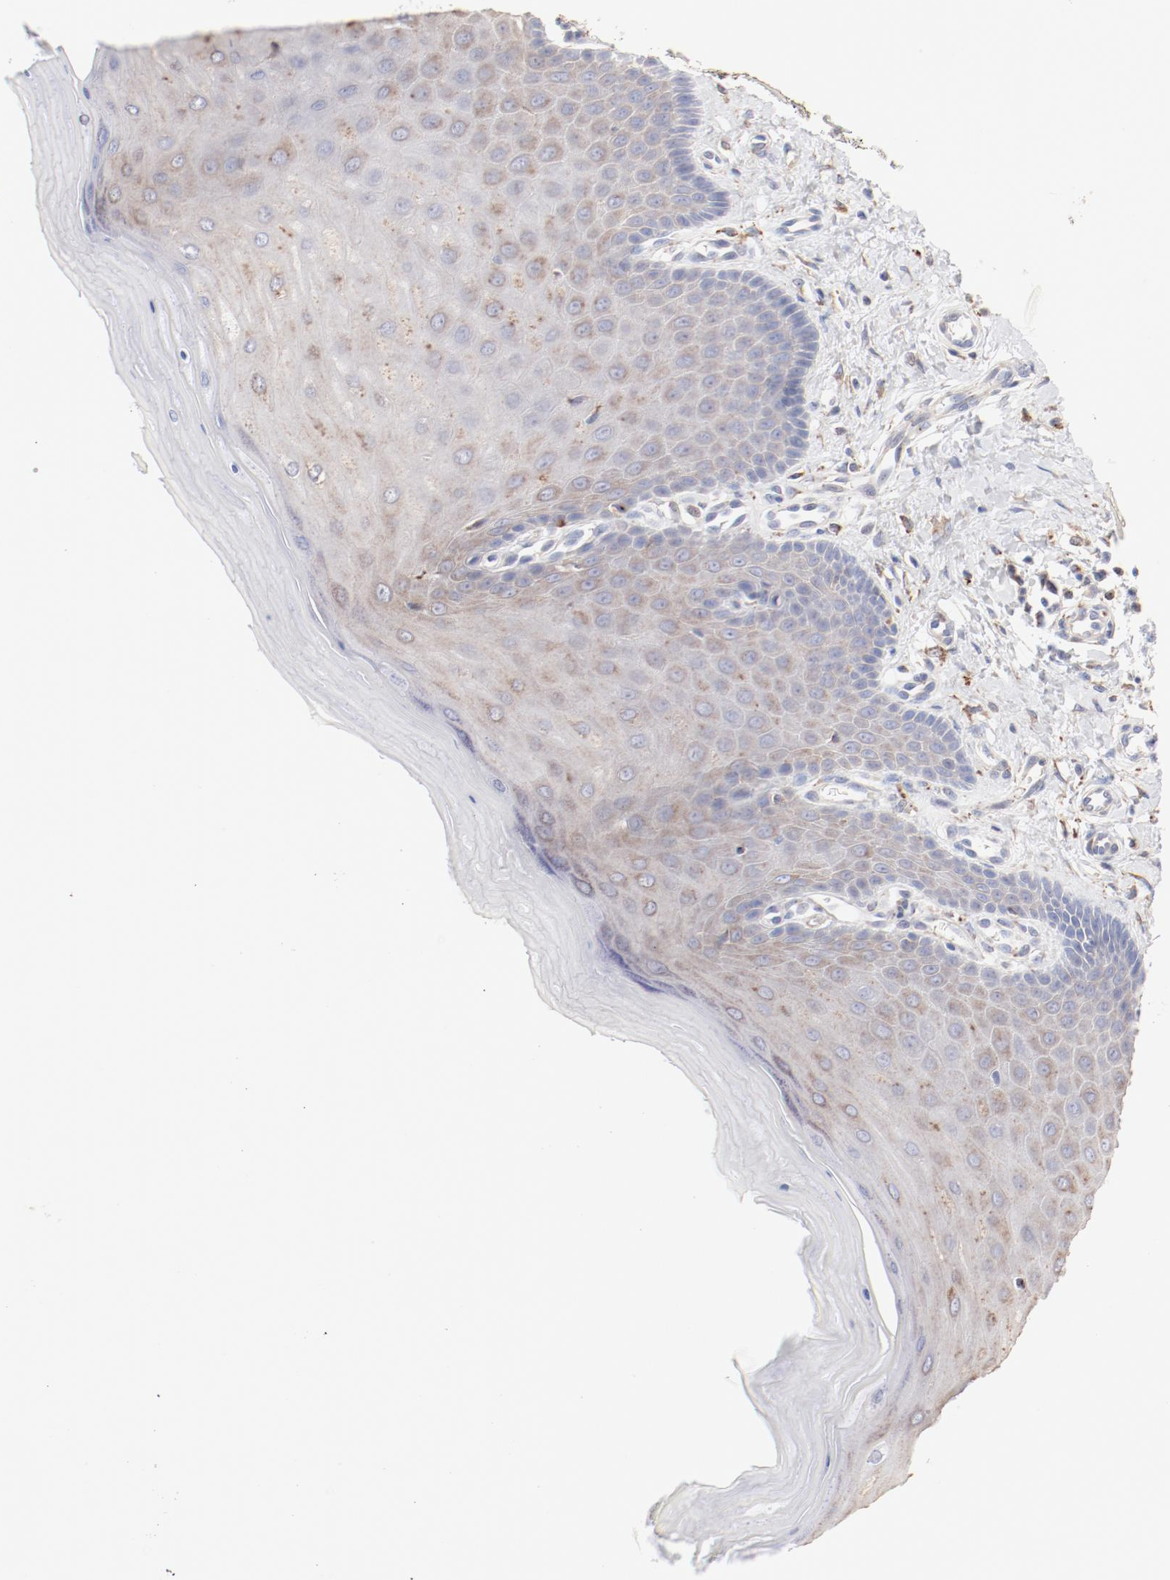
{"staining": {"intensity": "negative", "quantity": "none", "location": "none"}, "tissue": "cervix", "cell_type": "Glandular cells", "image_type": "normal", "snomed": [{"axis": "morphology", "description": "Normal tissue, NOS"}, {"axis": "topography", "description": "Cervix"}], "caption": "This is an immunohistochemistry (IHC) image of benign human cervix. There is no staining in glandular cells.", "gene": "CTSH", "patient": {"sex": "female", "age": 55}}